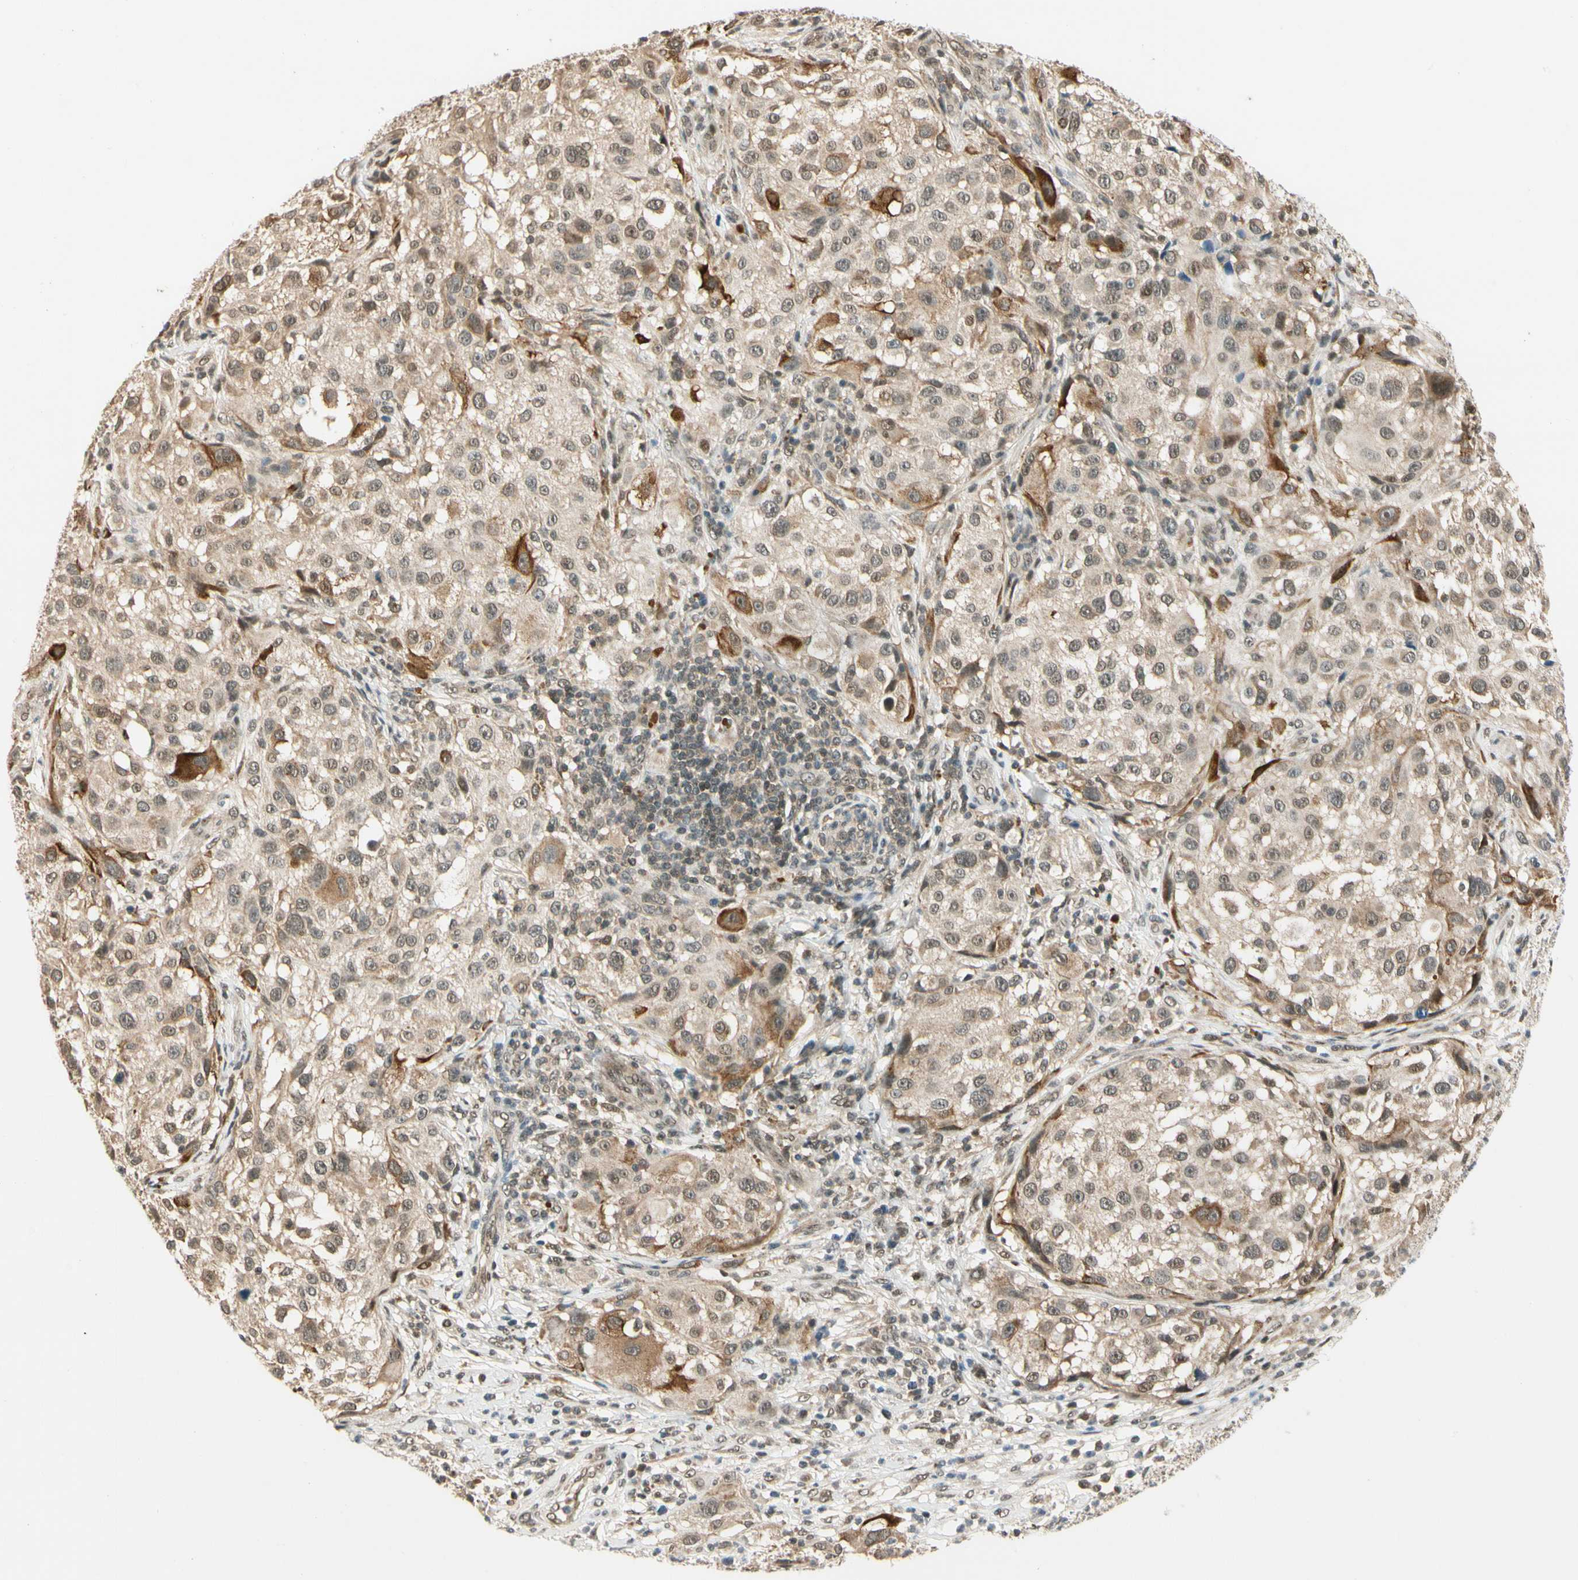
{"staining": {"intensity": "weak", "quantity": ">75%", "location": "cytoplasmic/membranous,nuclear"}, "tissue": "melanoma", "cell_type": "Tumor cells", "image_type": "cancer", "snomed": [{"axis": "morphology", "description": "Necrosis, NOS"}, {"axis": "morphology", "description": "Malignant melanoma, NOS"}, {"axis": "topography", "description": "Skin"}], "caption": "A high-resolution histopathology image shows immunohistochemistry (IHC) staining of melanoma, which shows weak cytoplasmic/membranous and nuclear expression in approximately >75% of tumor cells.", "gene": "ZSCAN12", "patient": {"sex": "female", "age": 87}}